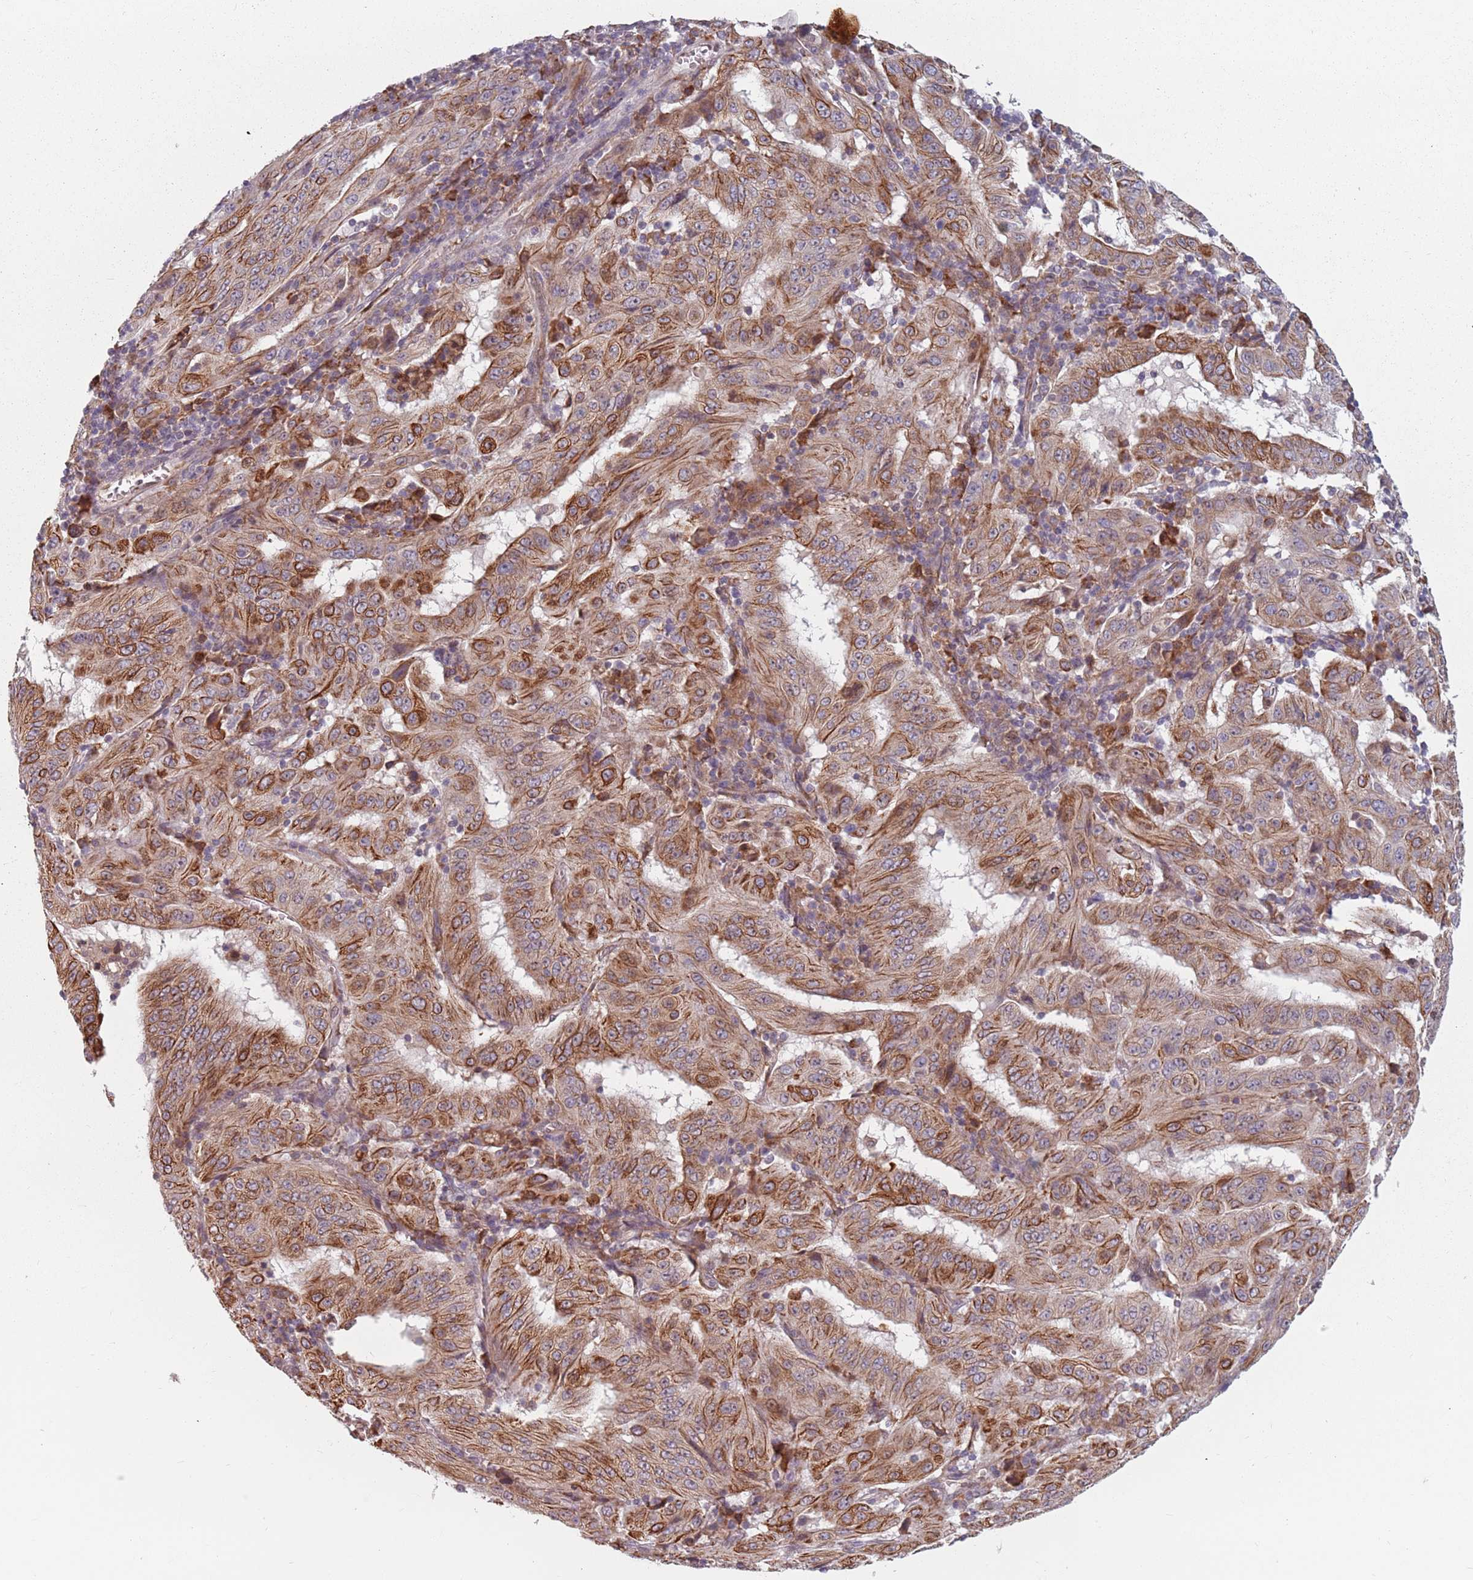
{"staining": {"intensity": "moderate", "quantity": ">75%", "location": "cytoplasmic/membranous"}, "tissue": "pancreatic cancer", "cell_type": "Tumor cells", "image_type": "cancer", "snomed": [{"axis": "morphology", "description": "Adenocarcinoma, NOS"}, {"axis": "topography", "description": "Pancreas"}], "caption": "Approximately >75% of tumor cells in pancreatic adenocarcinoma reveal moderate cytoplasmic/membranous protein expression as visualized by brown immunohistochemical staining.", "gene": "ADAL", "patient": {"sex": "male", "age": 63}}